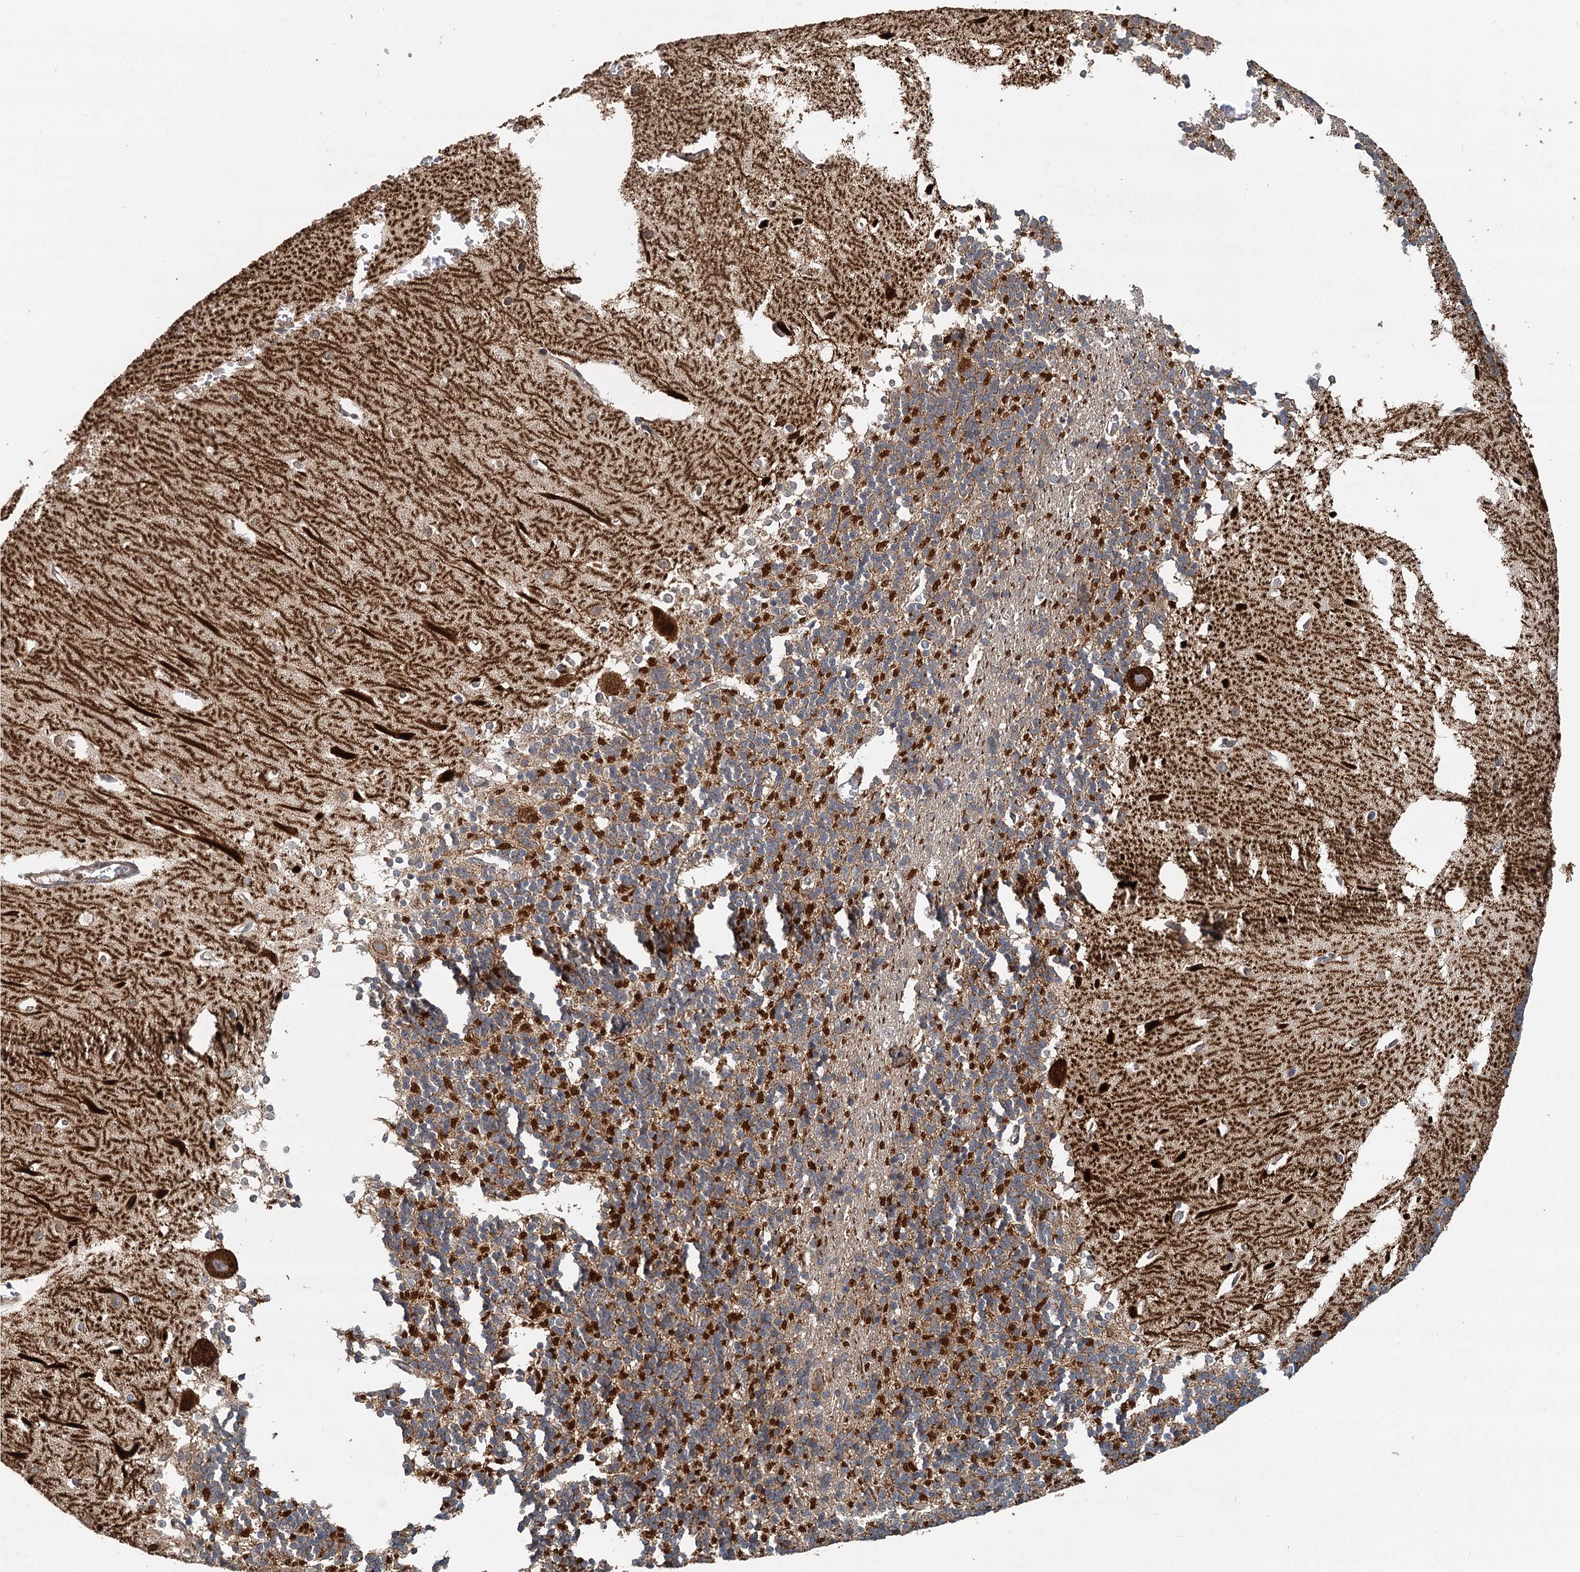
{"staining": {"intensity": "strong", "quantity": "25%-75%", "location": "cytoplasmic/membranous"}, "tissue": "cerebellum", "cell_type": "Cells in granular layer", "image_type": "normal", "snomed": [{"axis": "morphology", "description": "Normal tissue, NOS"}, {"axis": "topography", "description": "Cerebellum"}], "caption": "Immunohistochemical staining of unremarkable human cerebellum displays high levels of strong cytoplasmic/membranous positivity in about 25%-75% of cells in granular layer. (DAB (3,3'-diaminobenzidine) = brown stain, brightfield microscopy at high magnification).", "gene": "LRRK2", "patient": {"sex": "male", "age": 37}}